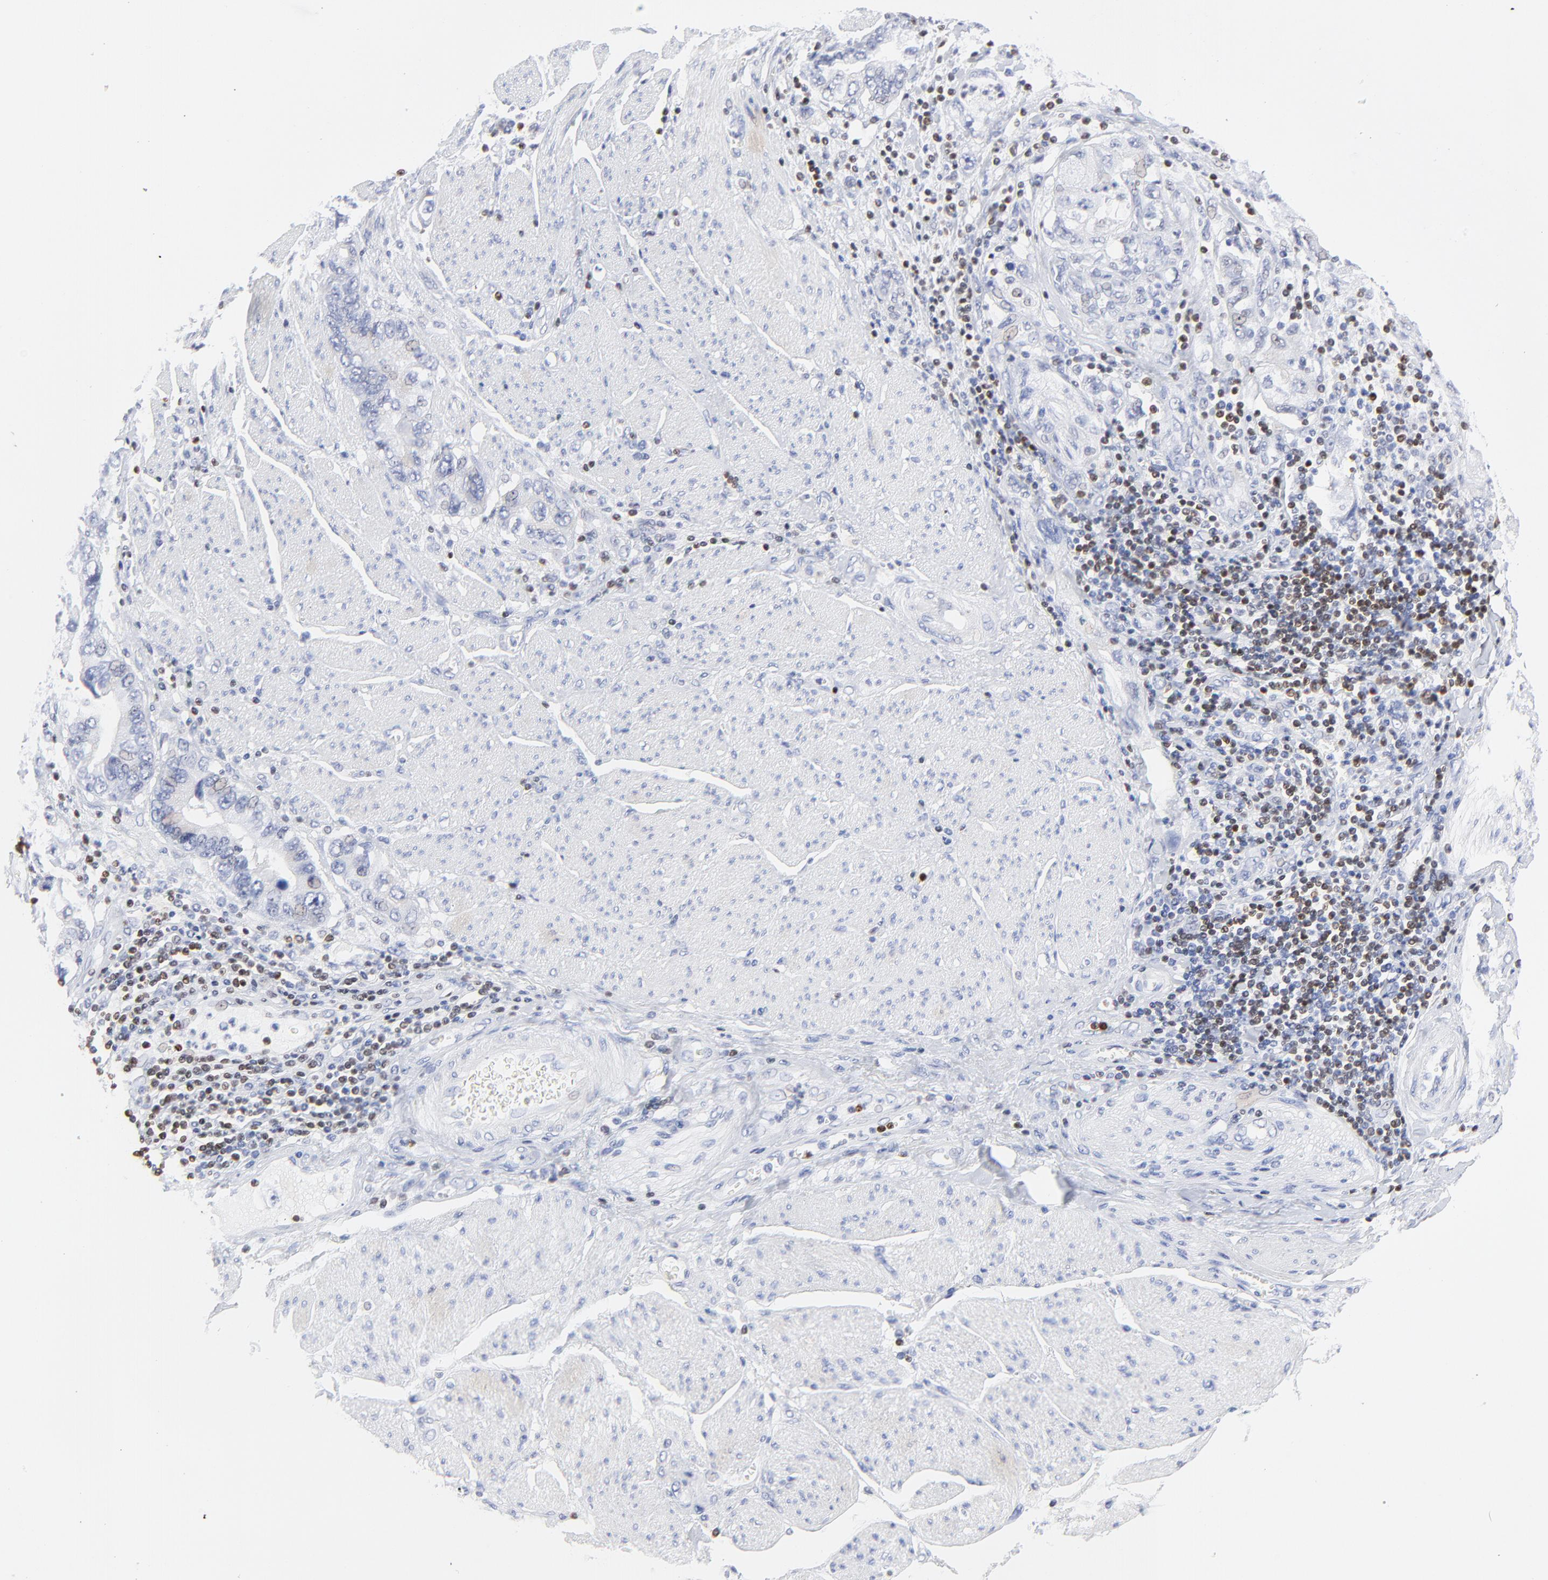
{"staining": {"intensity": "negative", "quantity": "none", "location": "none"}, "tissue": "stomach cancer", "cell_type": "Tumor cells", "image_type": "cancer", "snomed": [{"axis": "morphology", "description": "Adenocarcinoma, NOS"}, {"axis": "topography", "description": "Pancreas"}, {"axis": "topography", "description": "Stomach, upper"}], "caption": "An image of adenocarcinoma (stomach) stained for a protein displays no brown staining in tumor cells.", "gene": "ZAP70", "patient": {"sex": "male", "age": 77}}